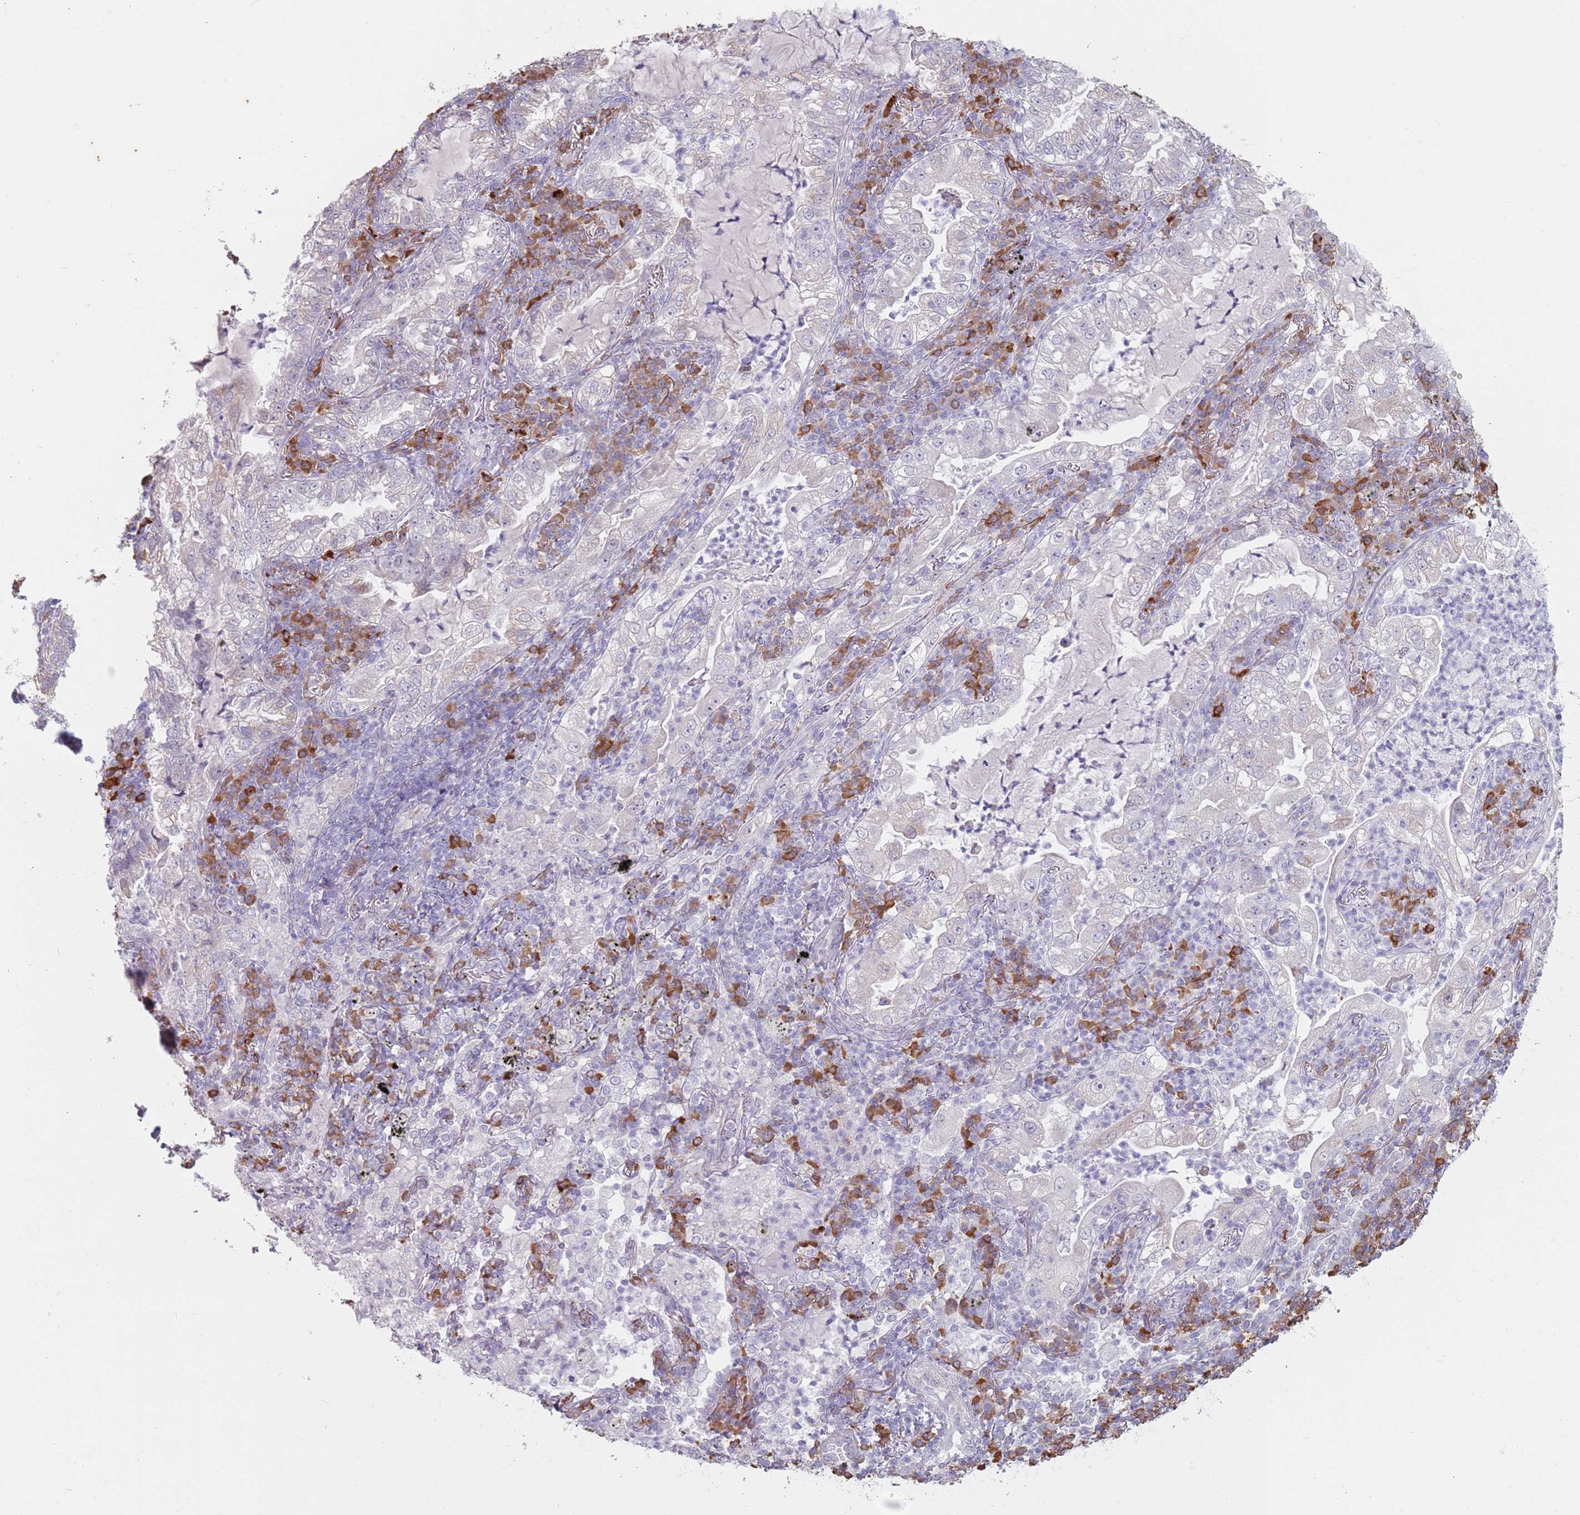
{"staining": {"intensity": "negative", "quantity": "none", "location": "none"}, "tissue": "lung cancer", "cell_type": "Tumor cells", "image_type": "cancer", "snomed": [{"axis": "morphology", "description": "Adenocarcinoma, NOS"}, {"axis": "topography", "description": "Lung"}], "caption": "DAB immunohistochemical staining of human lung adenocarcinoma reveals no significant expression in tumor cells.", "gene": "DXO", "patient": {"sex": "female", "age": 73}}